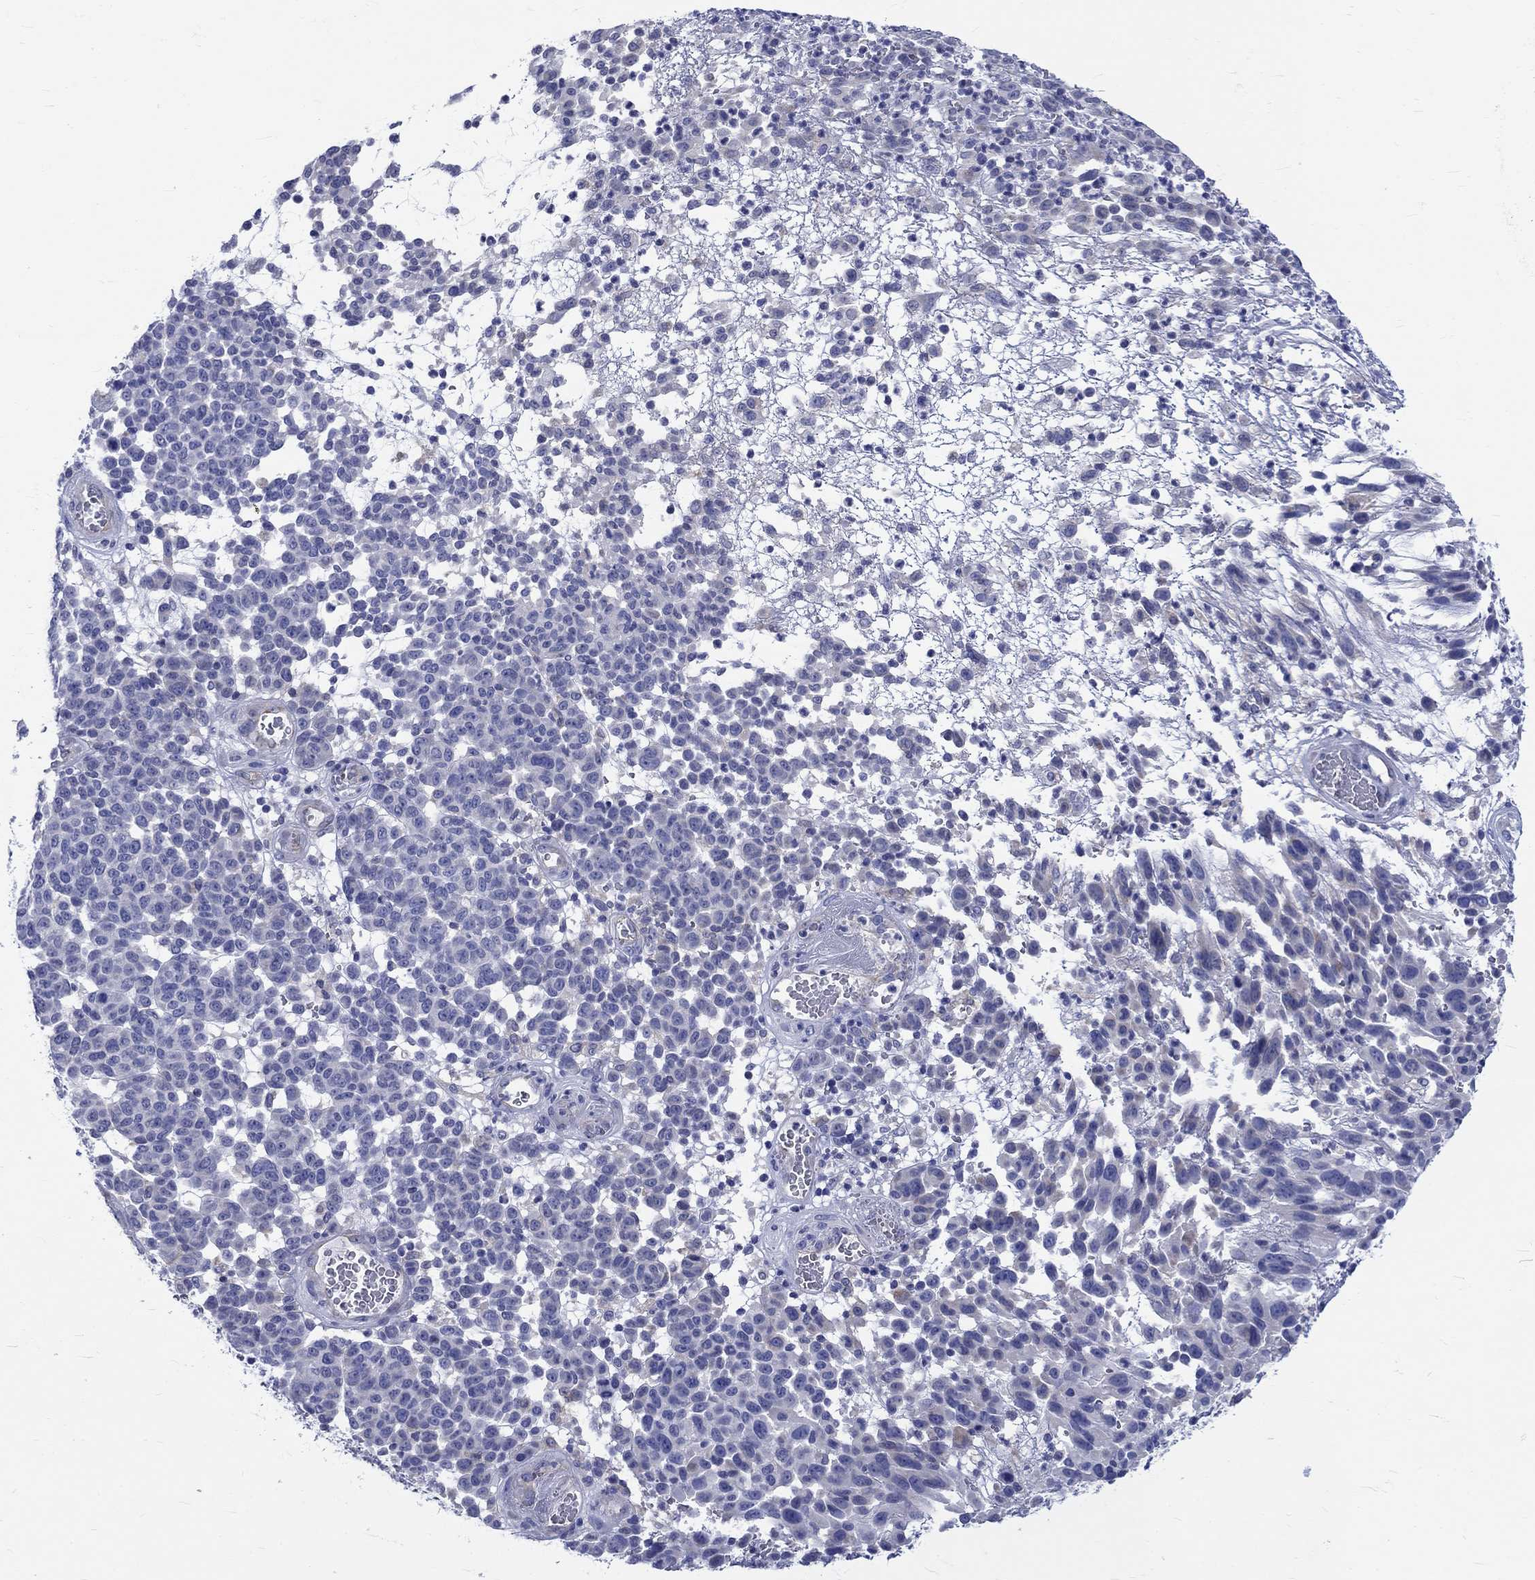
{"staining": {"intensity": "negative", "quantity": "none", "location": "none"}, "tissue": "melanoma", "cell_type": "Tumor cells", "image_type": "cancer", "snomed": [{"axis": "morphology", "description": "Malignant melanoma, NOS"}, {"axis": "topography", "description": "Skin"}], "caption": "High magnification brightfield microscopy of melanoma stained with DAB (brown) and counterstained with hematoxylin (blue): tumor cells show no significant positivity.", "gene": "SH2D7", "patient": {"sex": "male", "age": 59}}